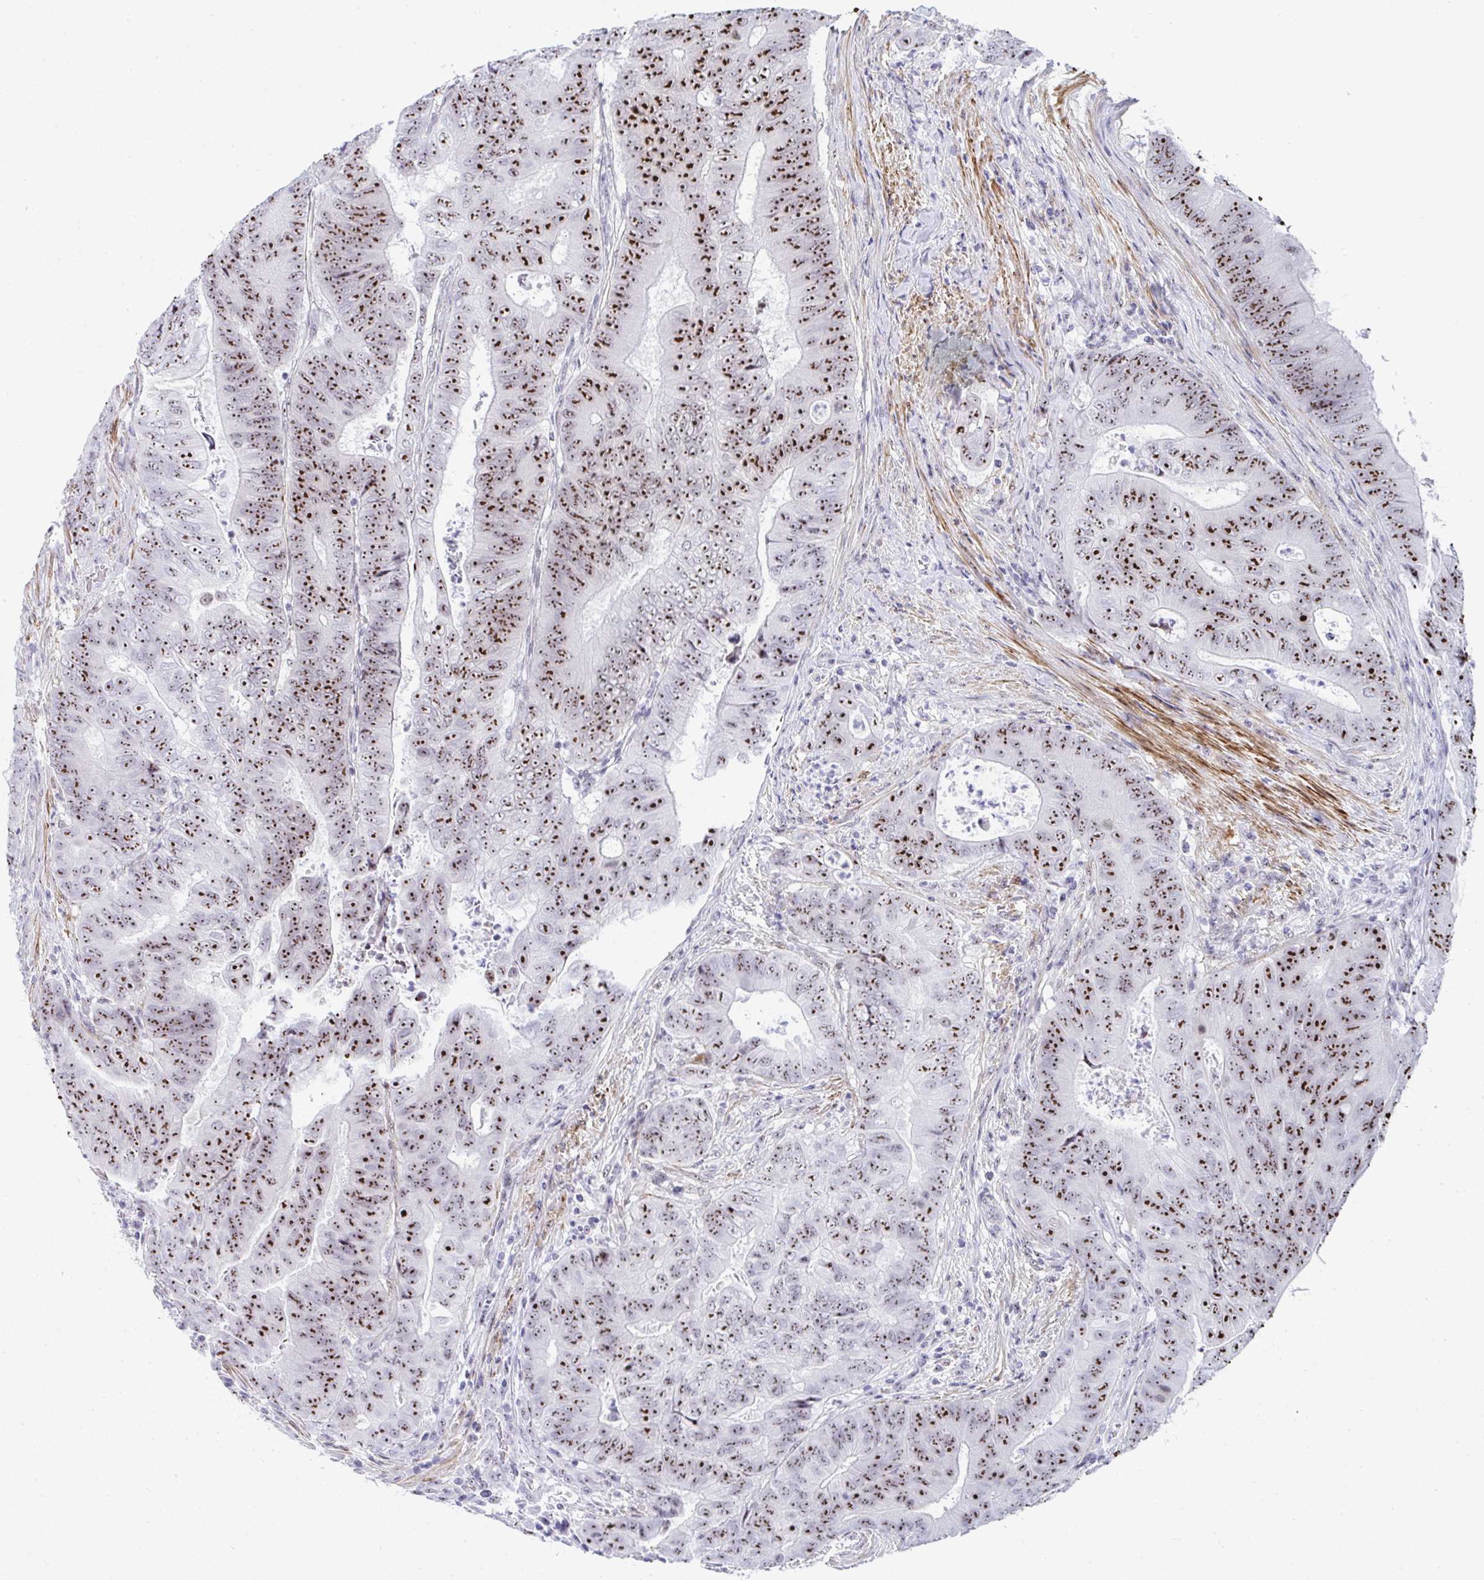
{"staining": {"intensity": "strong", "quantity": ">75%", "location": "nuclear"}, "tissue": "colorectal cancer", "cell_type": "Tumor cells", "image_type": "cancer", "snomed": [{"axis": "morphology", "description": "Adenocarcinoma, NOS"}, {"axis": "topography", "description": "Colon"}], "caption": "DAB (3,3'-diaminobenzidine) immunohistochemical staining of human adenocarcinoma (colorectal) displays strong nuclear protein expression in about >75% of tumor cells.", "gene": "NOP10", "patient": {"sex": "female", "age": 48}}